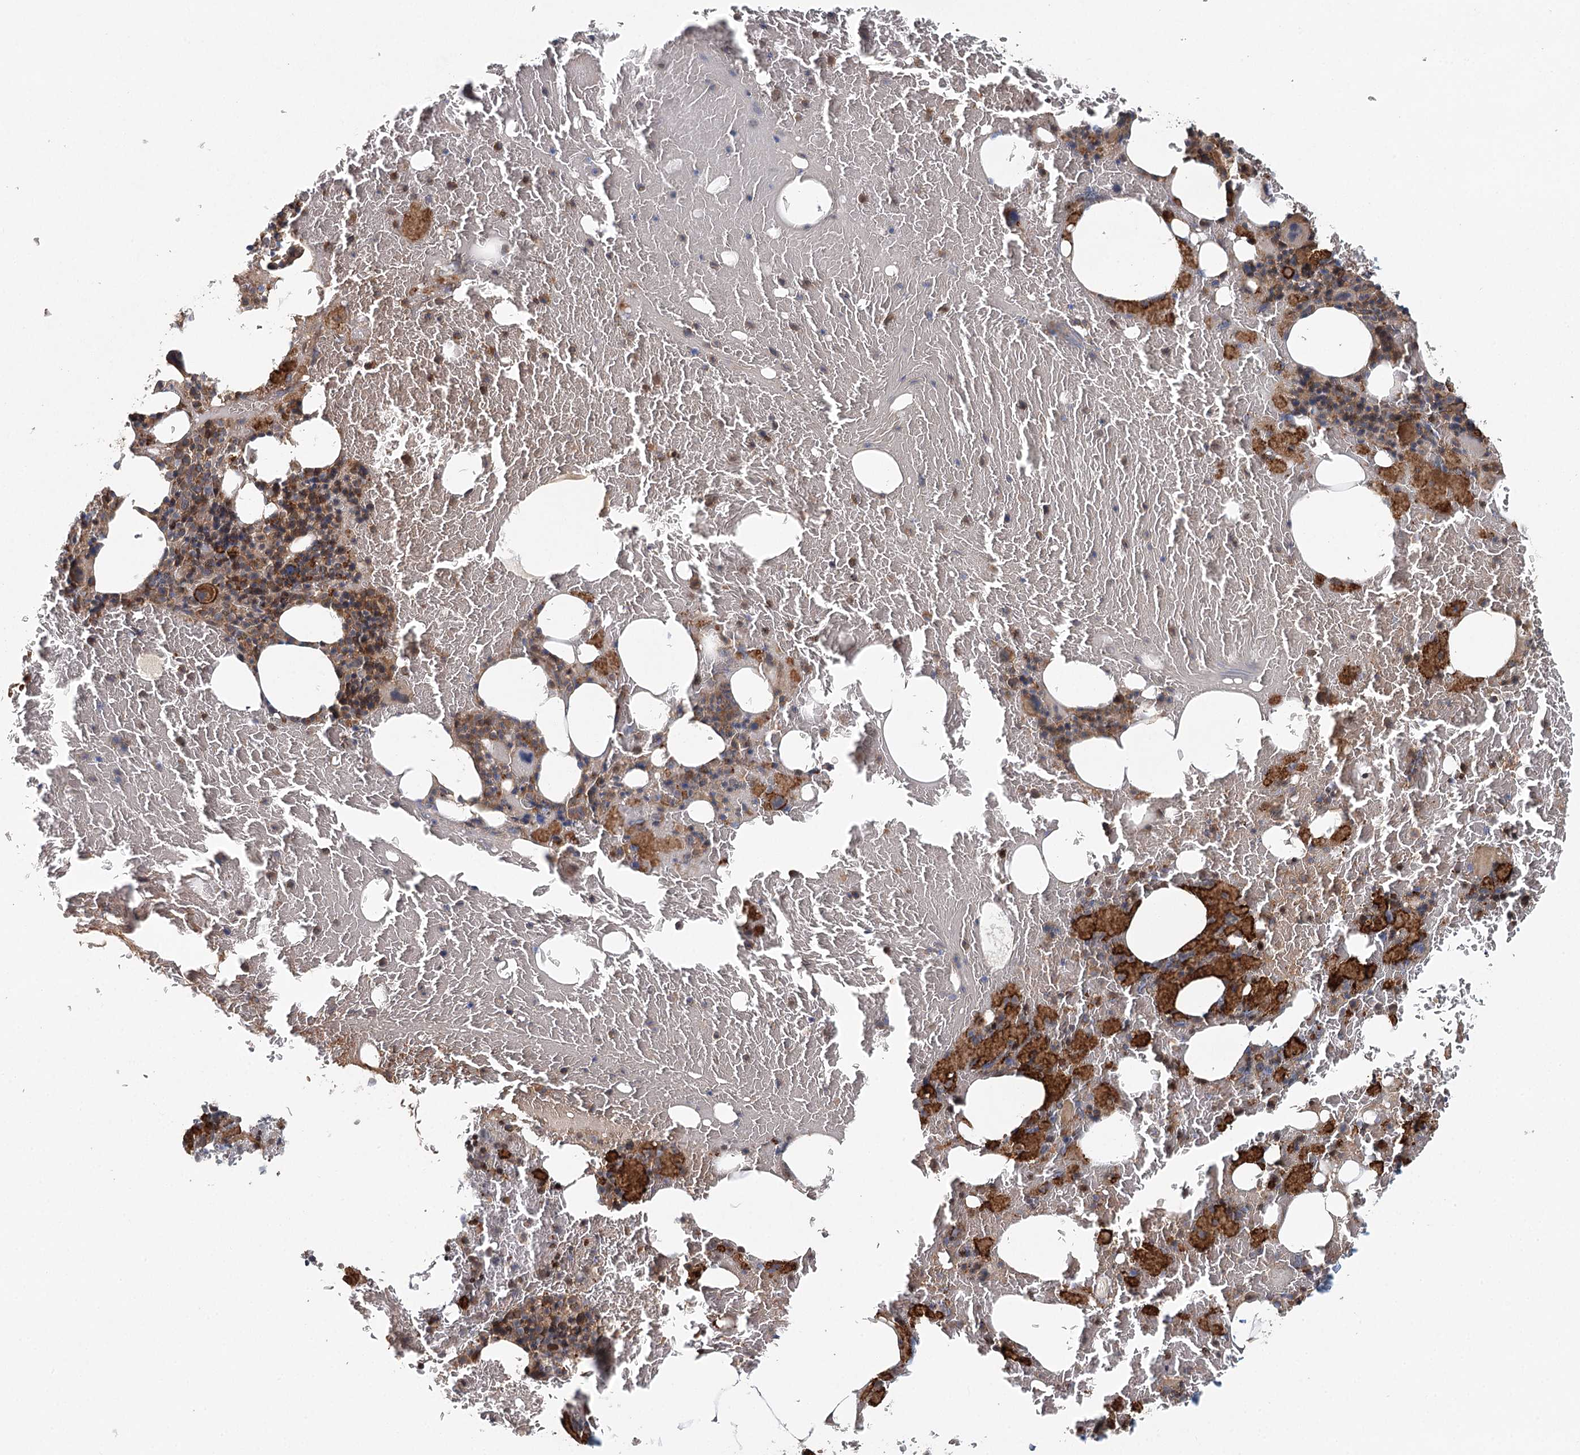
{"staining": {"intensity": "strong", "quantity": "25%-75%", "location": "cytoplasmic/membranous"}, "tissue": "bone marrow", "cell_type": "Hematopoietic cells", "image_type": "normal", "snomed": [{"axis": "morphology", "description": "Normal tissue, NOS"}, {"axis": "topography", "description": "Bone marrow"}], "caption": "This micrograph demonstrates IHC staining of benign bone marrow, with high strong cytoplasmic/membranous positivity in about 25%-75% of hematopoietic cells.", "gene": "ENSG00000273217", "patient": {"sex": "male", "age": 79}}